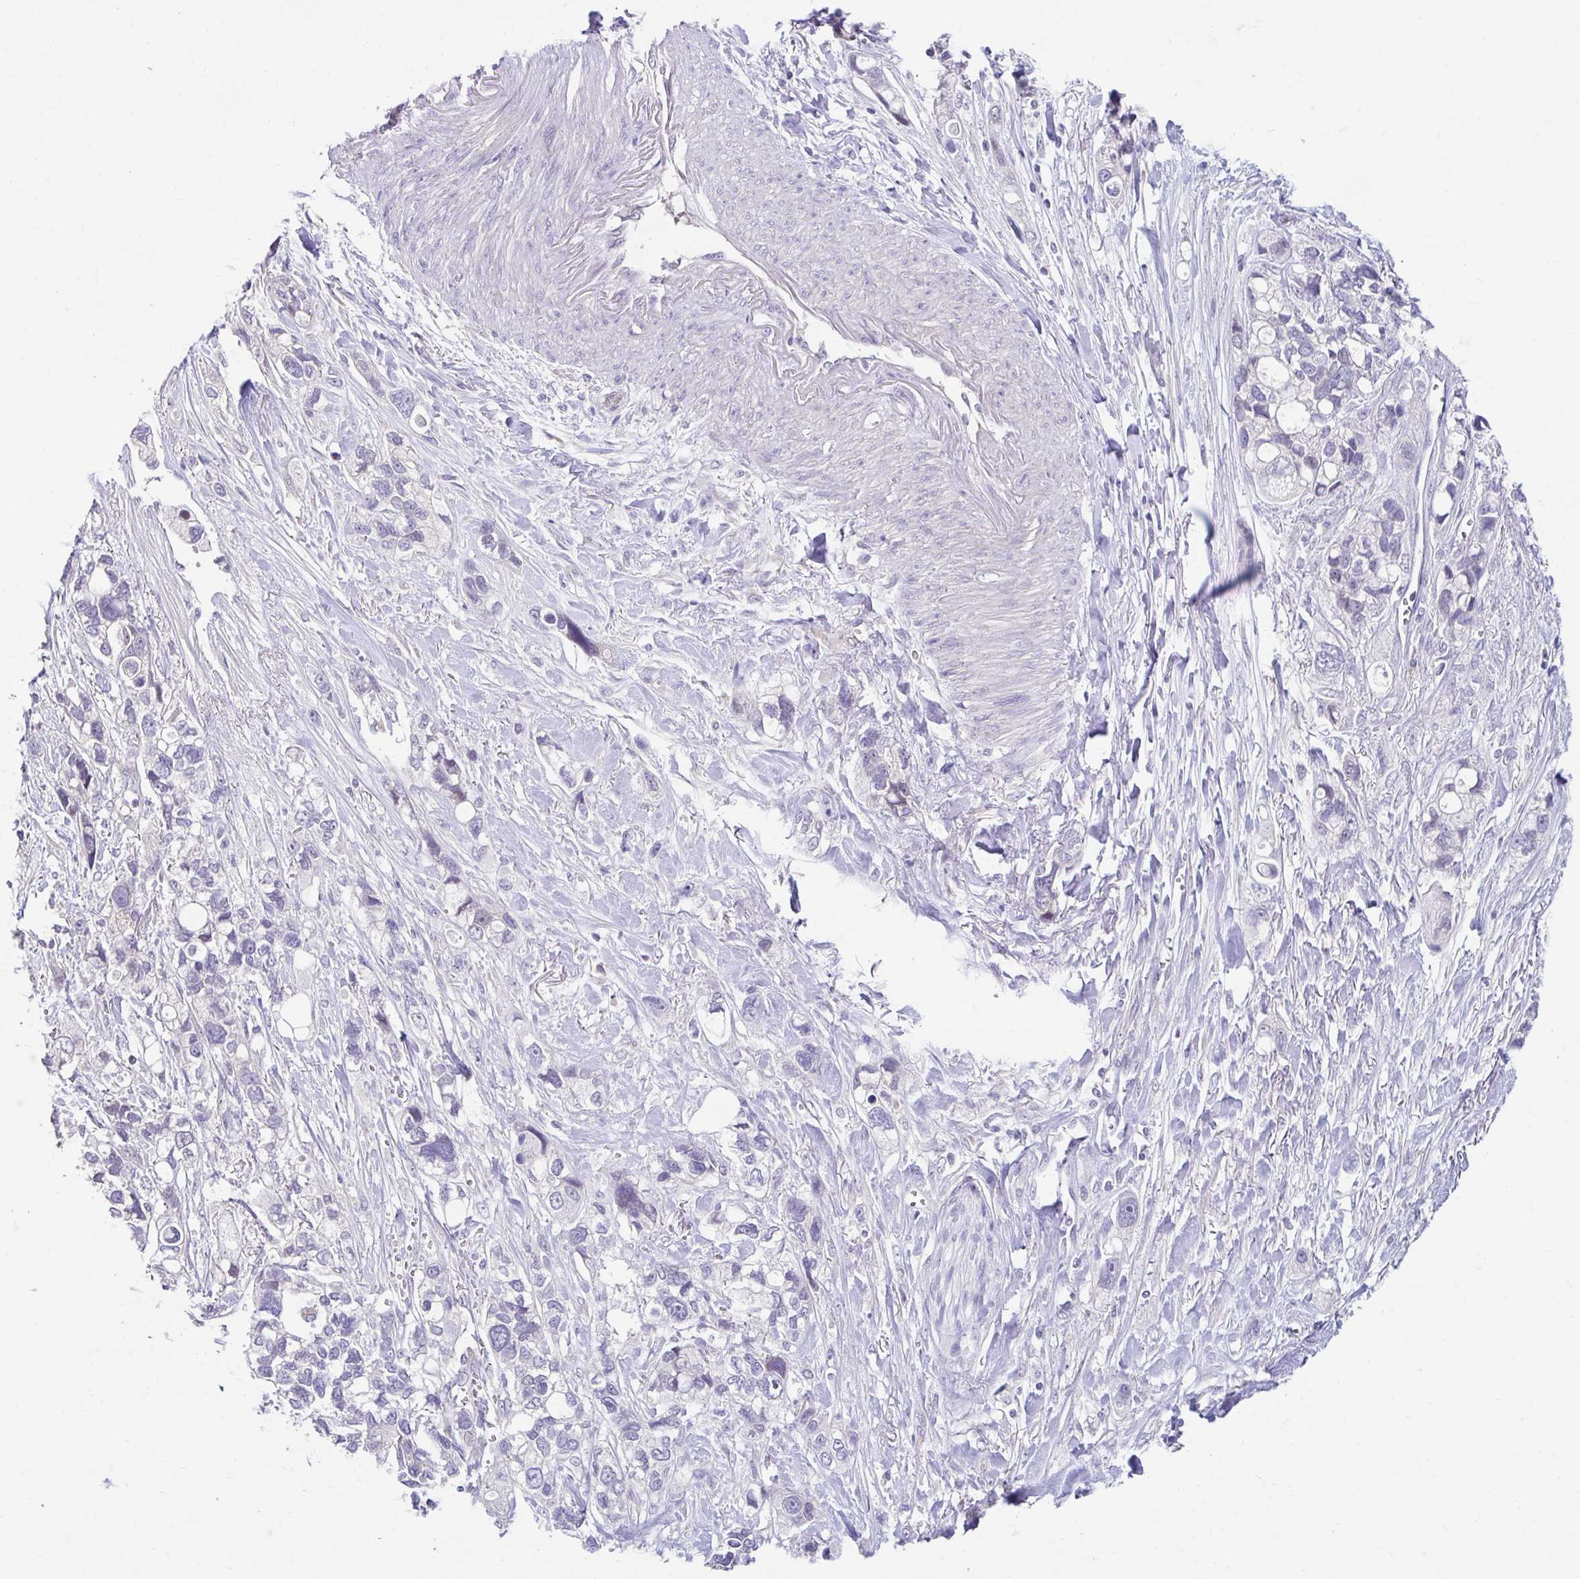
{"staining": {"intensity": "negative", "quantity": "none", "location": "none"}, "tissue": "stomach cancer", "cell_type": "Tumor cells", "image_type": "cancer", "snomed": [{"axis": "morphology", "description": "Adenocarcinoma, NOS"}, {"axis": "topography", "description": "Stomach, upper"}], "caption": "DAB immunohistochemical staining of adenocarcinoma (stomach) shows no significant staining in tumor cells.", "gene": "NT5C1B", "patient": {"sex": "female", "age": 81}}